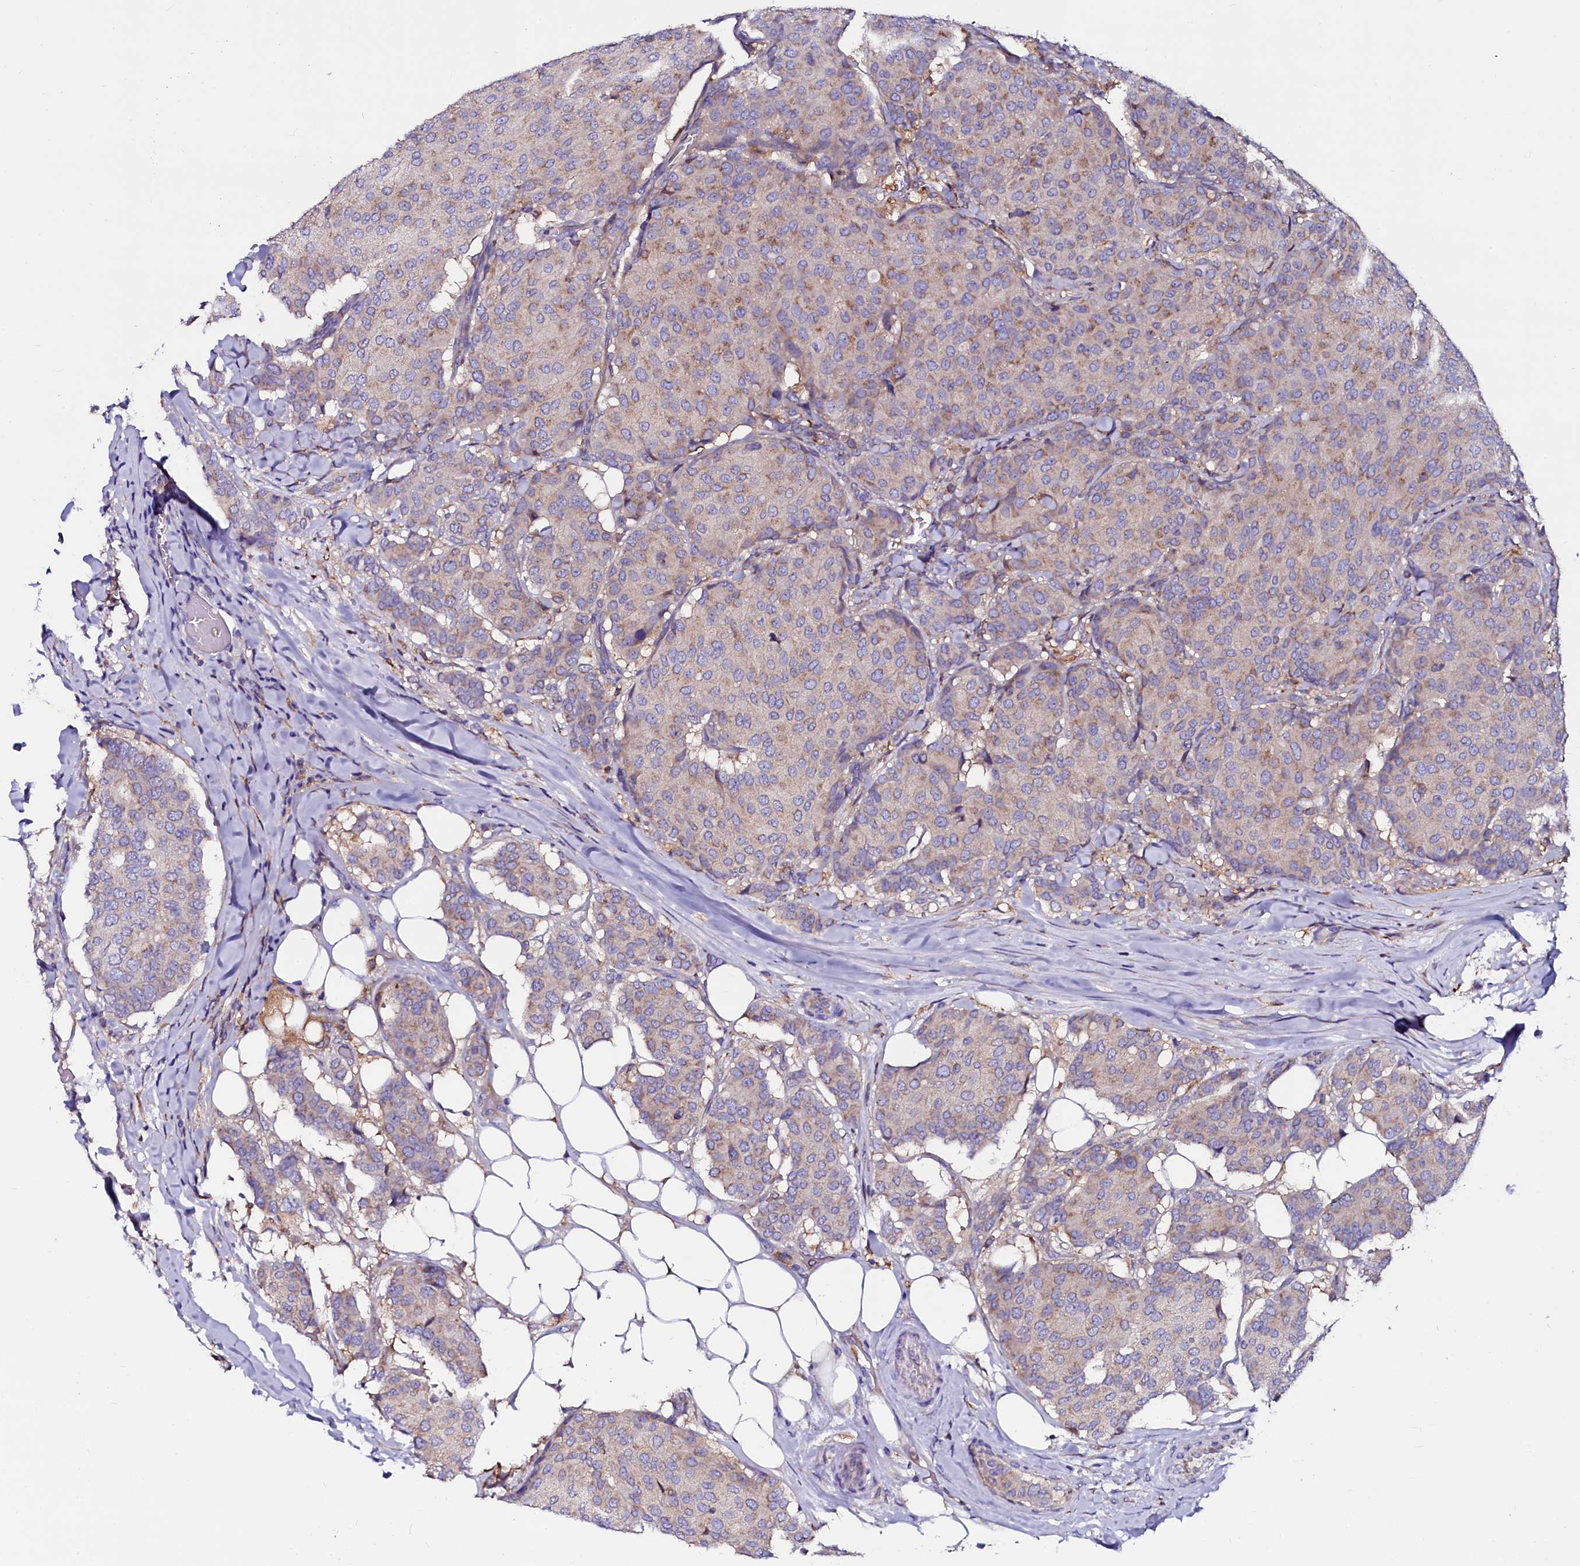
{"staining": {"intensity": "weak", "quantity": "25%-75%", "location": "cytoplasmic/membranous"}, "tissue": "breast cancer", "cell_type": "Tumor cells", "image_type": "cancer", "snomed": [{"axis": "morphology", "description": "Duct carcinoma"}, {"axis": "topography", "description": "Breast"}], "caption": "The photomicrograph displays a brown stain indicating the presence of a protein in the cytoplasmic/membranous of tumor cells in breast cancer (intraductal carcinoma). The staining was performed using DAB (3,3'-diaminobenzidine), with brown indicating positive protein expression. Nuclei are stained blue with hematoxylin.", "gene": "OTOL1", "patient": {"sex": "female", "age": 75}}